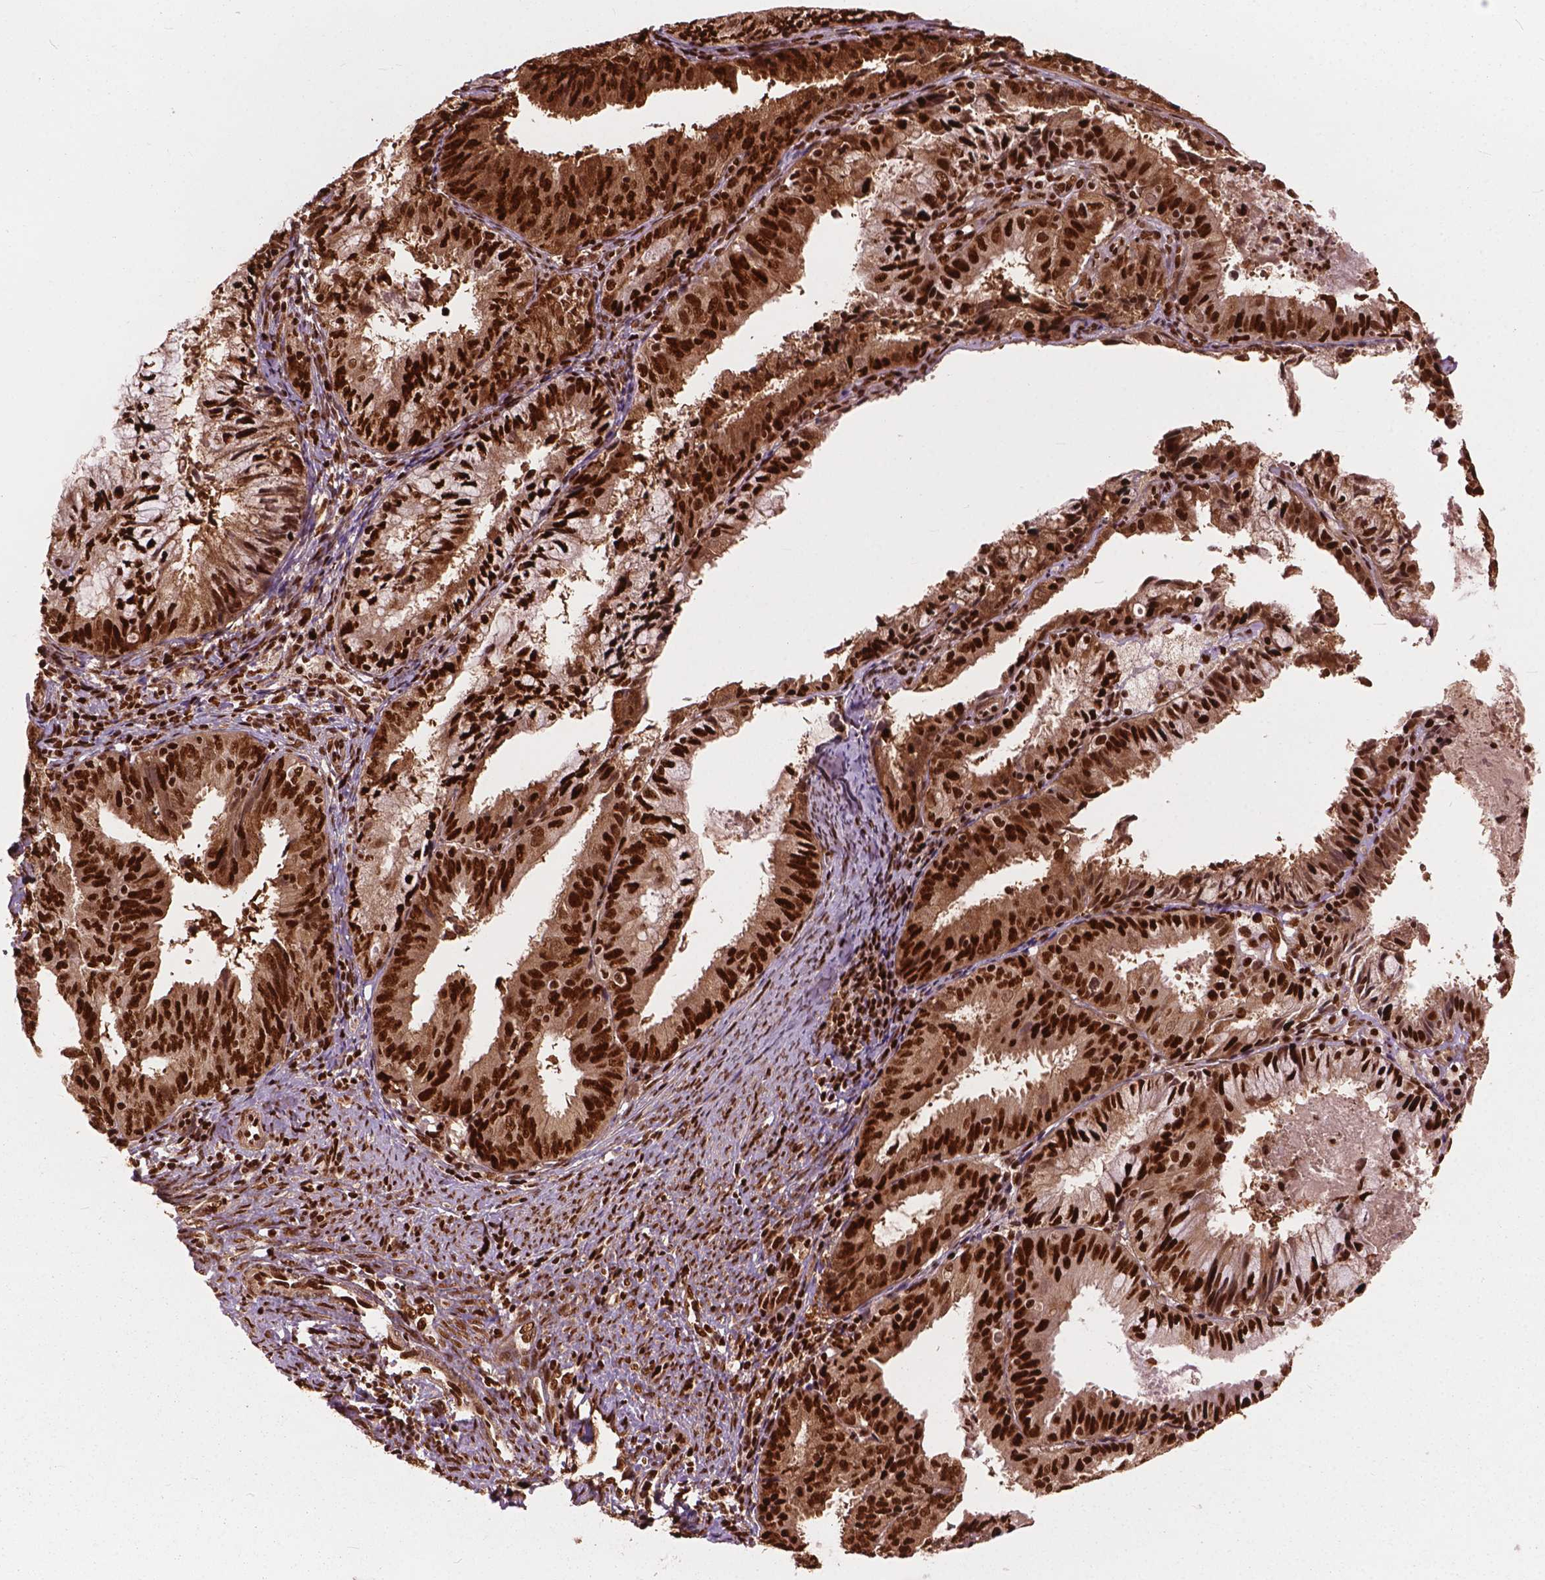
{"staining": {"intensity": "strong", "quantity": ">75%", "location": "cytoplasmic/membranous,nuclear"}, "tissue": "endometrial cancer", "cell_type": "Tumor cells", "image_type": "cancer", "snomed": [{"axis": "morphology", "description": "Adenocarcinoma, NOS"}, {"axis": "topography", "description": "Endometrium"}], "caption": "Protein analysis of endometrial cancer tissue displays strong cytoplasmic/membranous and nuclear positivity in approximately >75% of tumor cells.", "gene": "ANP32B", "patient": {"sex": "female", "age": 57}}